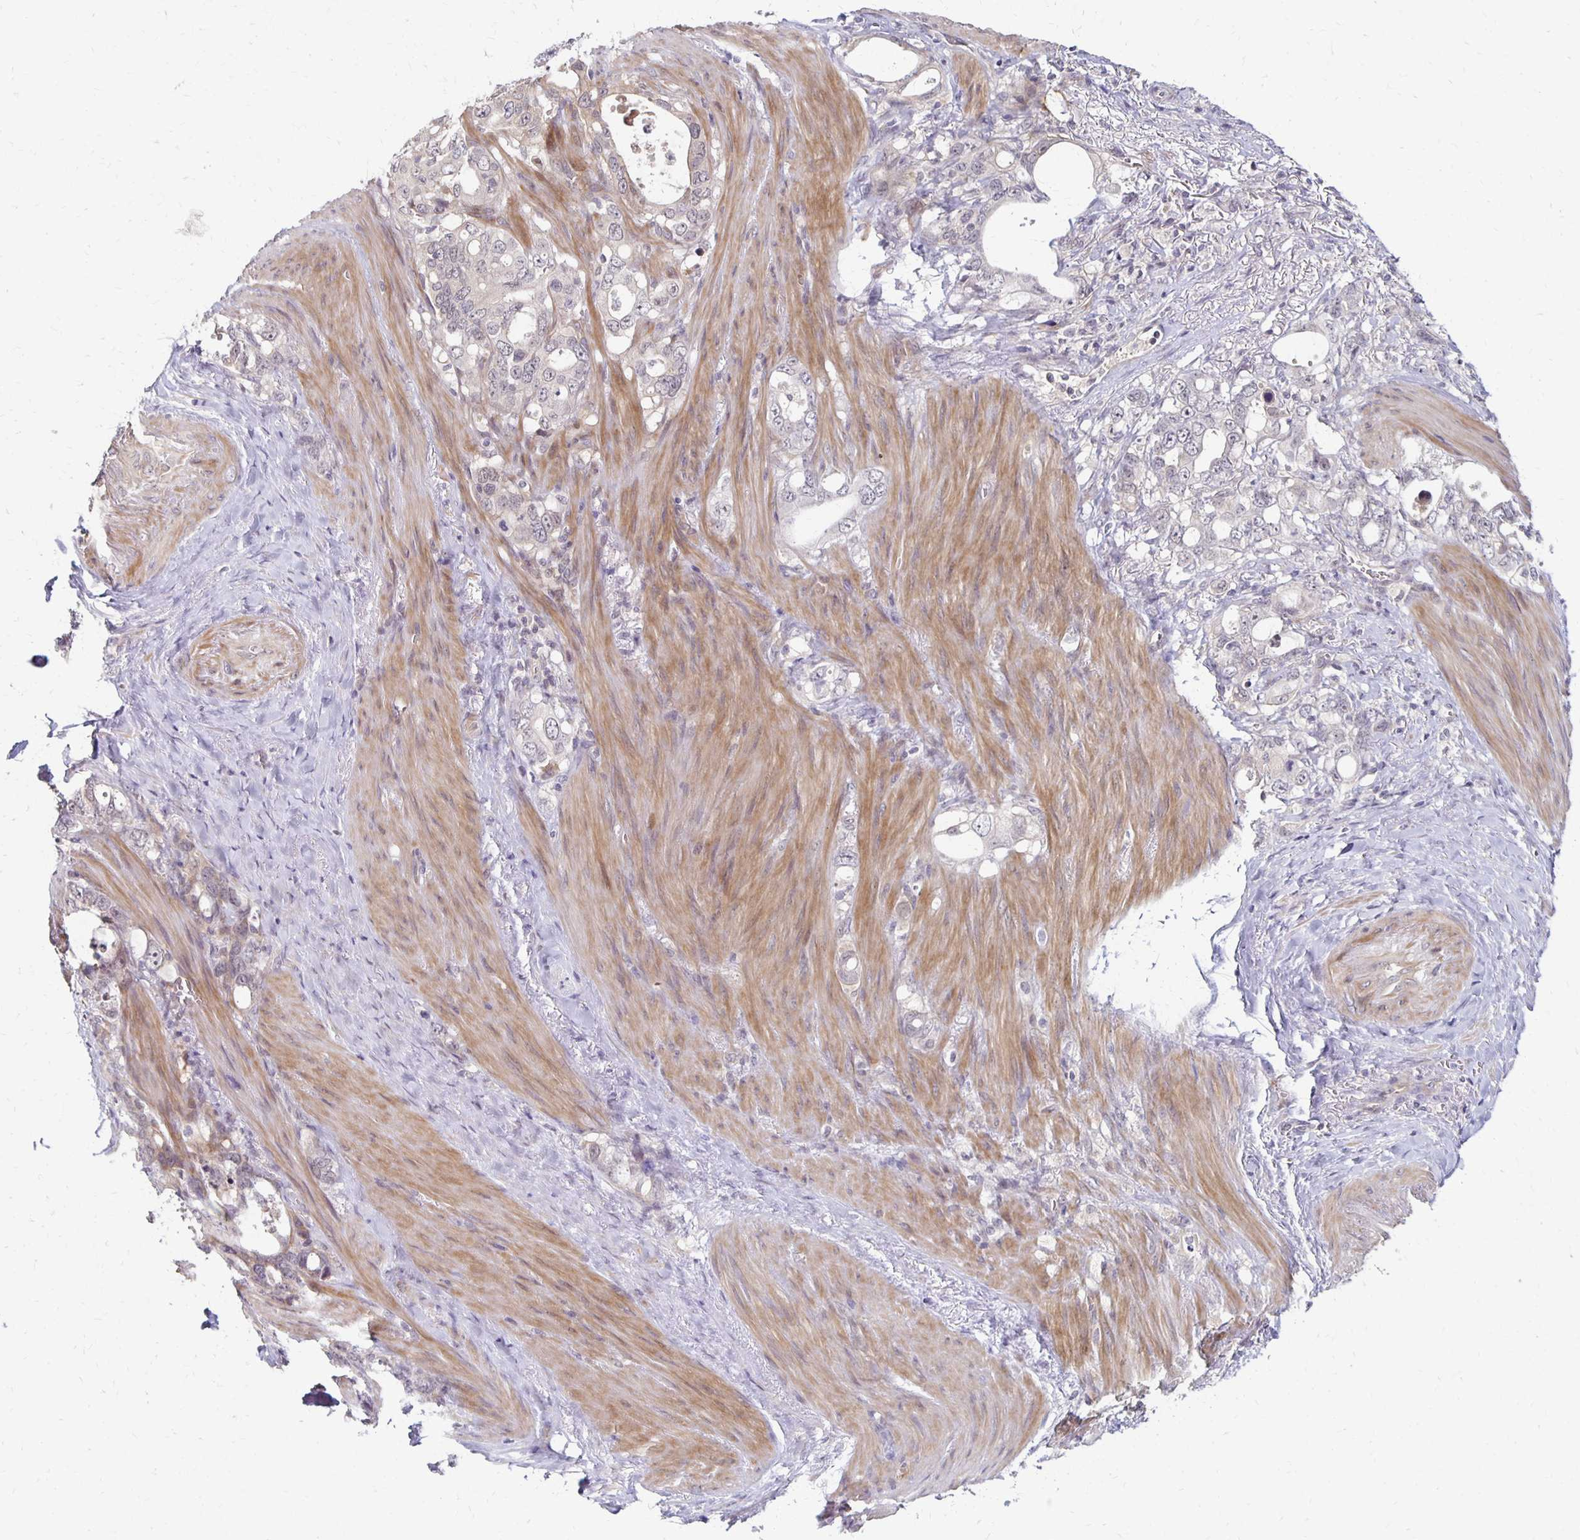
{"staining": {"intensity": "negative", "quantity": "none", "location": "none"}, "tissue": "stomach cancer", "cell_type": "Tumor cells", "image_type": "cancer", "snomed": [{"axis": "morphology", "description": "Adenocarcinoma, NOS"}, {"axis": "topography", "description": "Stomach, upper"}], "caption": "Stomach cancer (adenocarcinoma) stained for a protein using immunohistochemistry (IHC) demonstrates no expression tumor cells.", "gene": "PRKCB", "patient": {"sex": "male", "age": 74}}